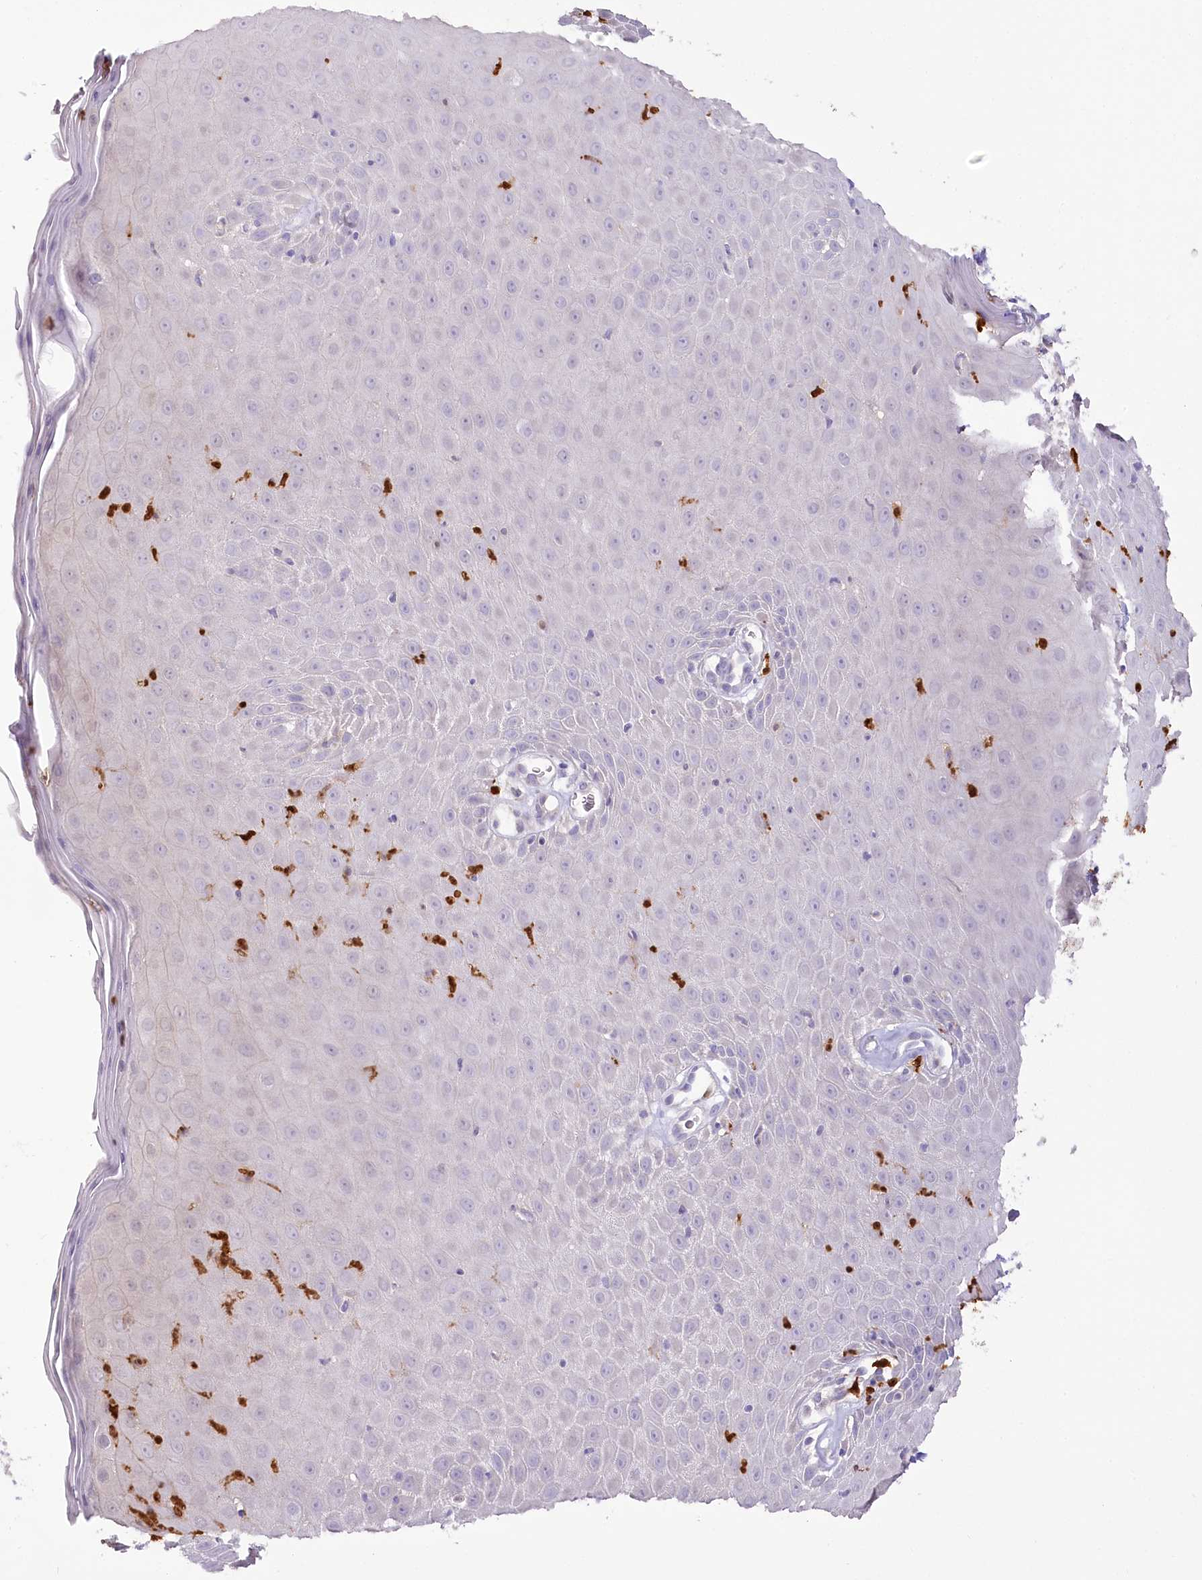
{"staining": {"intensity": "negative", "quantity": "none", "location": "none"}, "tissue": "skin", "cell_type": "Epidermal cells", "image_type": "normal", "snomed": [{"axis": "morphology", "description": "Normal tissue, NOS"}, {"axis": "topography", "description": "Vulva"}], "caption": "A high-resolution micrograph shows immunohistochemistry (IHC) staining of unremarkable skin, which reveals no significant positivity in epidermal cells. (DAB (3,3'-diaminobenzidine) immunohistochemistry with hematoxylin counter stain).", "gene": "DPYD", "patient": {"sex": "female", "age": 68}}